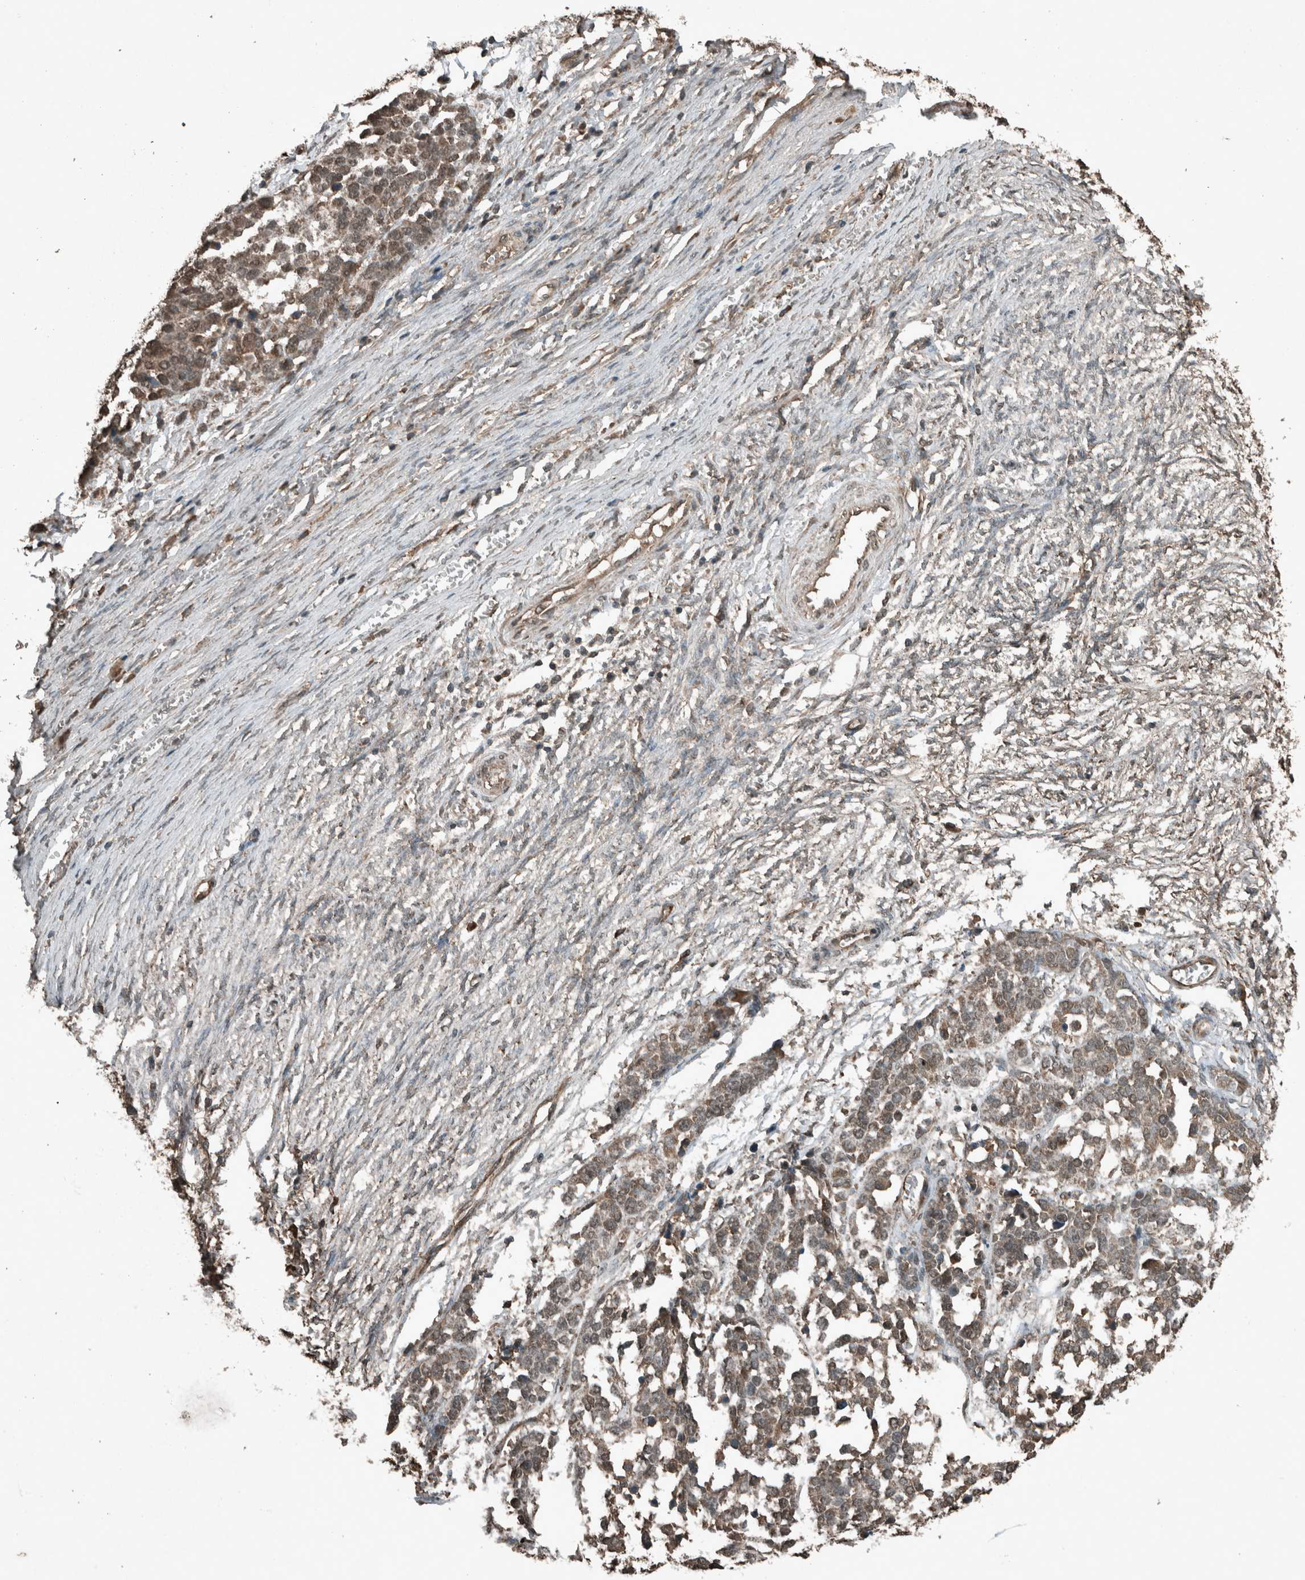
{"staining": {"intensity": "weak", "quantity": ">75%", "location": "cytoplasmic/membranous,nuclear"}, "tissue": "ovarian cancer", "cell_type": "Tumor cells", "image_type": "cancer", "snomed": [{"axis": "morphology", "description": "Cystadenocarcinoma, serous, NOS"}, {"axis": "topography", "description": "Ovary"}], "caption": "Ovarian cancer (serous cystadenocarcinoma) tissue exhibits weak cytoplasmic/membranous and nuclear expression in approximately >75% of tumor cells, visualized by immunohistochemistry.", "gene": "ARHGEF12", "patient": {"sex": "female", "age": 44}}